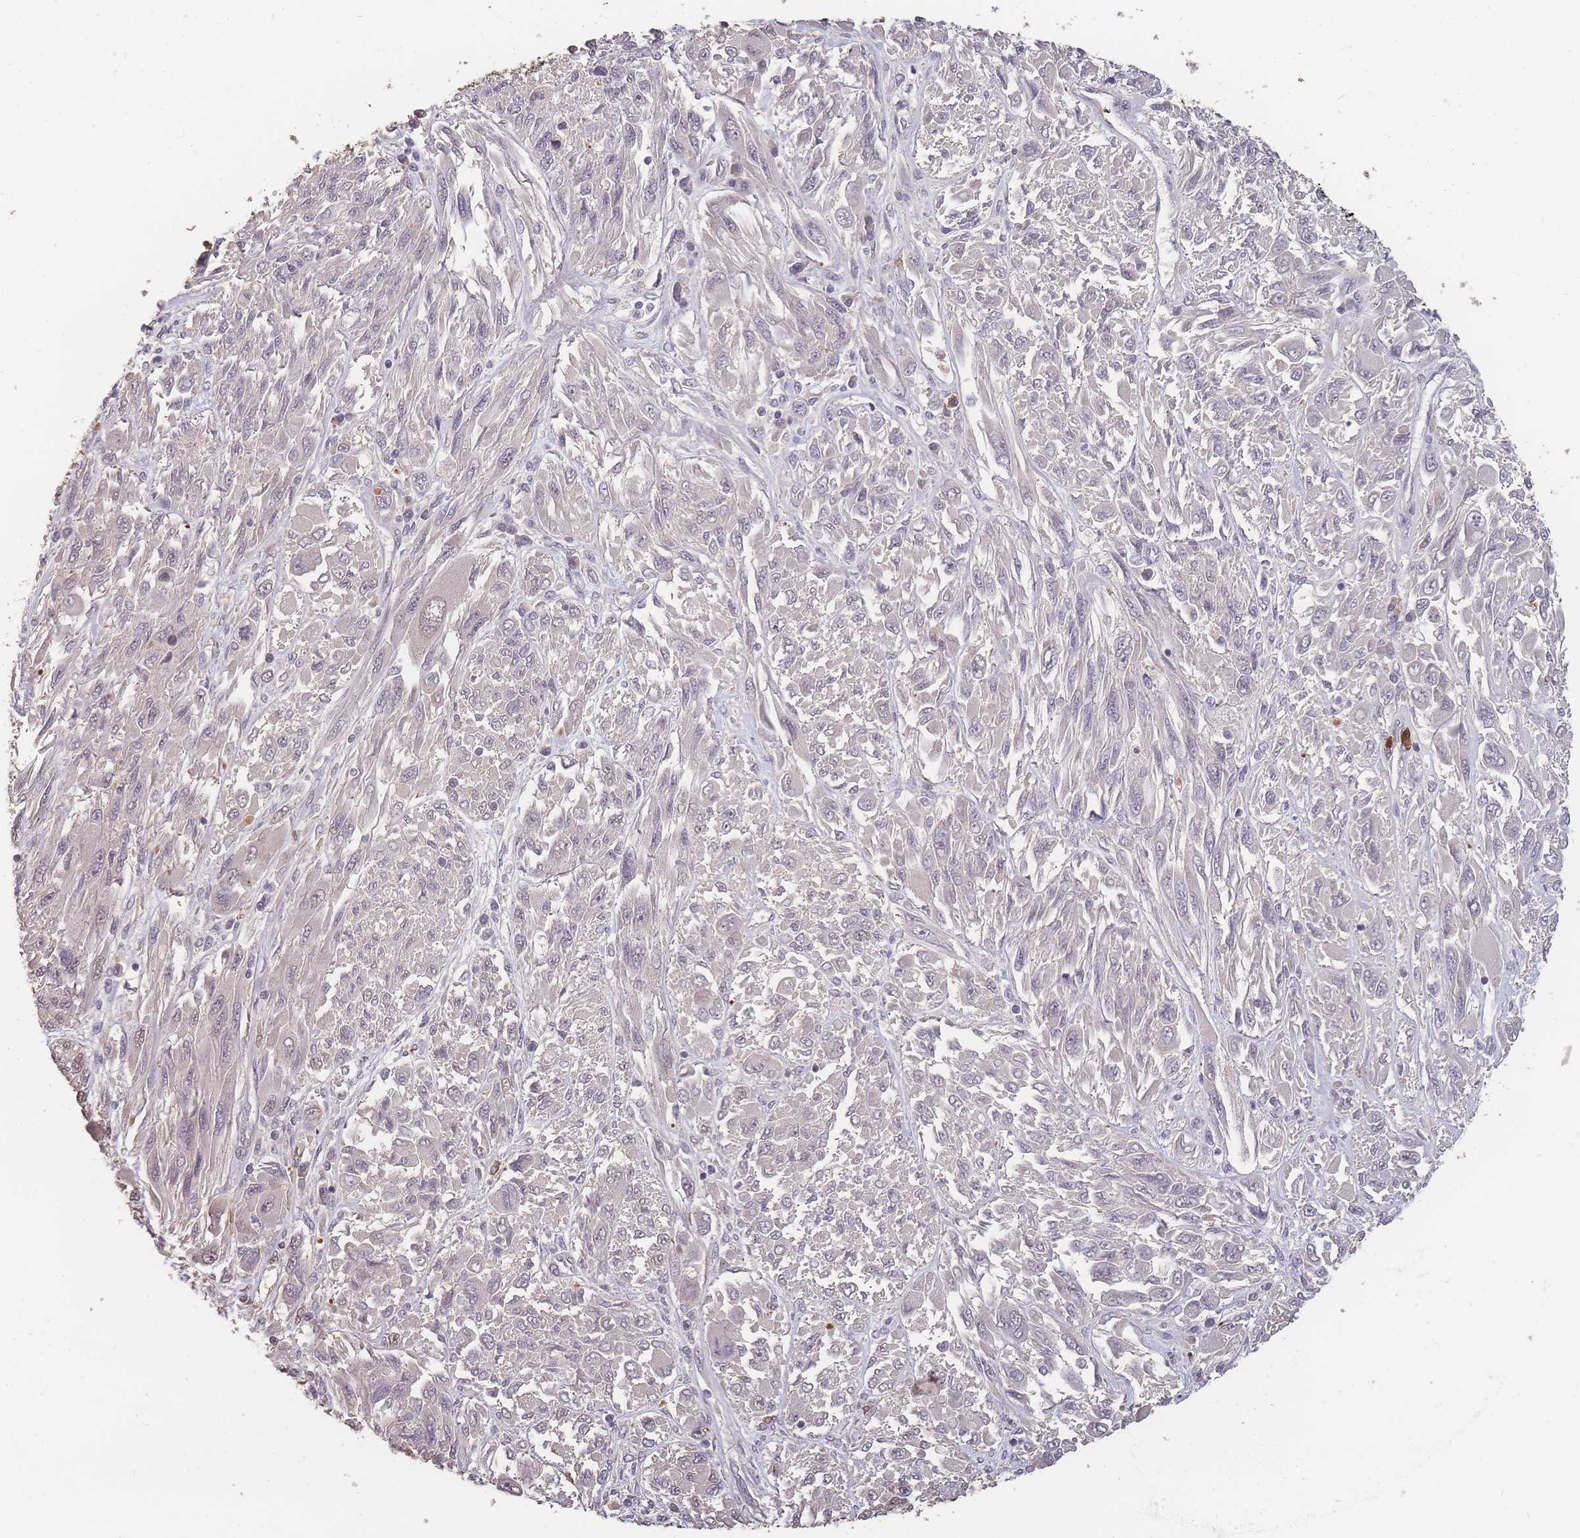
{"staining": {"intensity": "weak", "quantity": "<25%", "location": "nuclear"}, "tissue": "melanoma", "cell_type": "Tumor cells", "image_type": "cancer", "snomed": [{"axis": "morphology", "description": "Malignant melanoma, NOS"}, {"axis": "topography", "description": "Skin"}], "caption": "This is a histopathology image of immunohistochemistry (IHC) staining of melanoma, which shows no expression in tumor cells.", "gene": "BST1", "patient": {"sex": "female", "age": 91}}